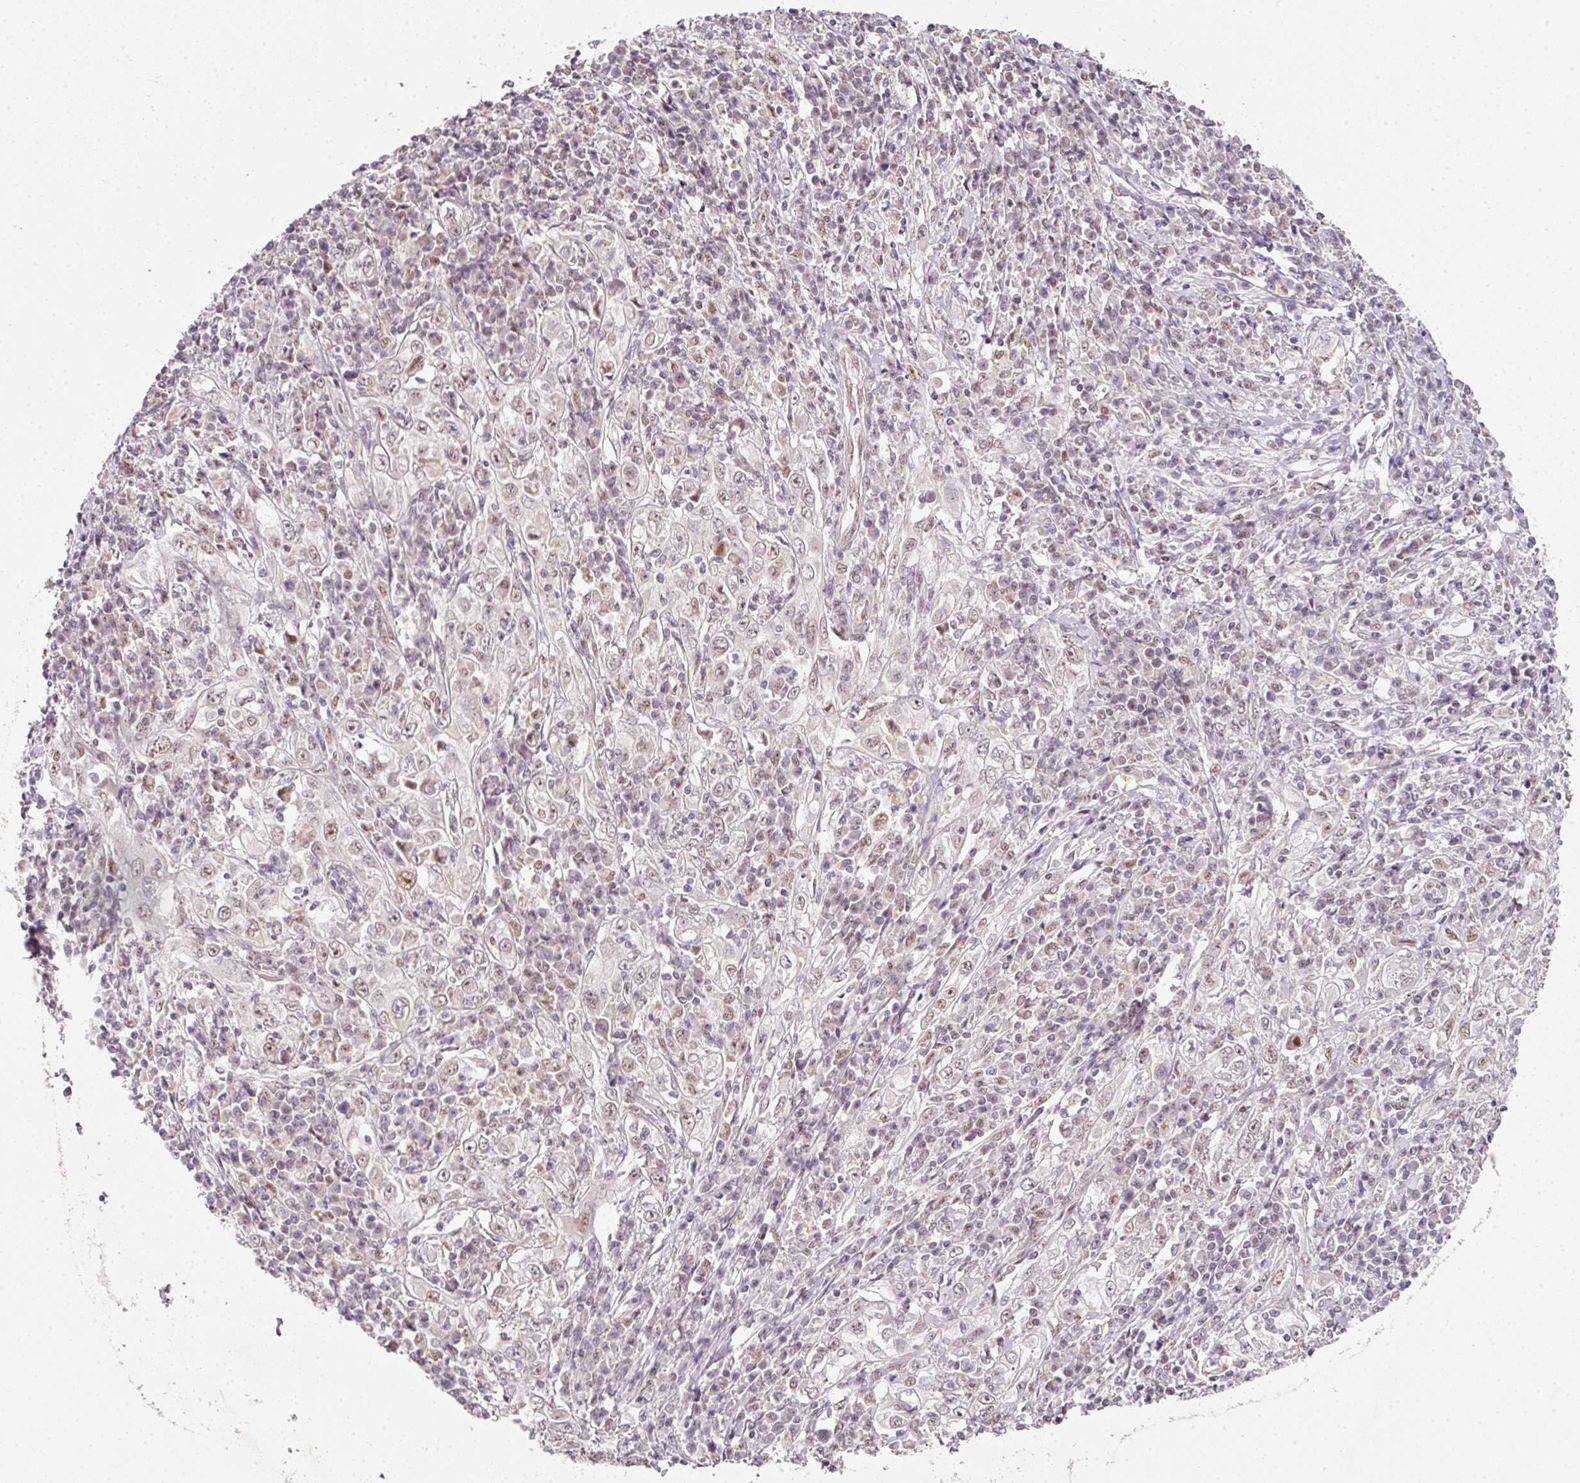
{"staining": {"intensity": "moderate", "quantity": "25%-75%", "location": "nuclear"}, "tissue": "cervical cancer", "cell_type": "Tumor cells", "image_type": "cancer", "snomed": [{"axis": "morphology", "description": "Squamous cell carcinoma, NOS"}, {"axis": "topography", "description": "Cervix"}], "caption": "Immunohistochemical staining of cervical squamous cell carcinoma demonstrates medium levels of moderate nuclear protein staining in about 25%-75% of tumor cells.", "gene": "FSTL3", "patient": {"sex": "female", "age": 46}}